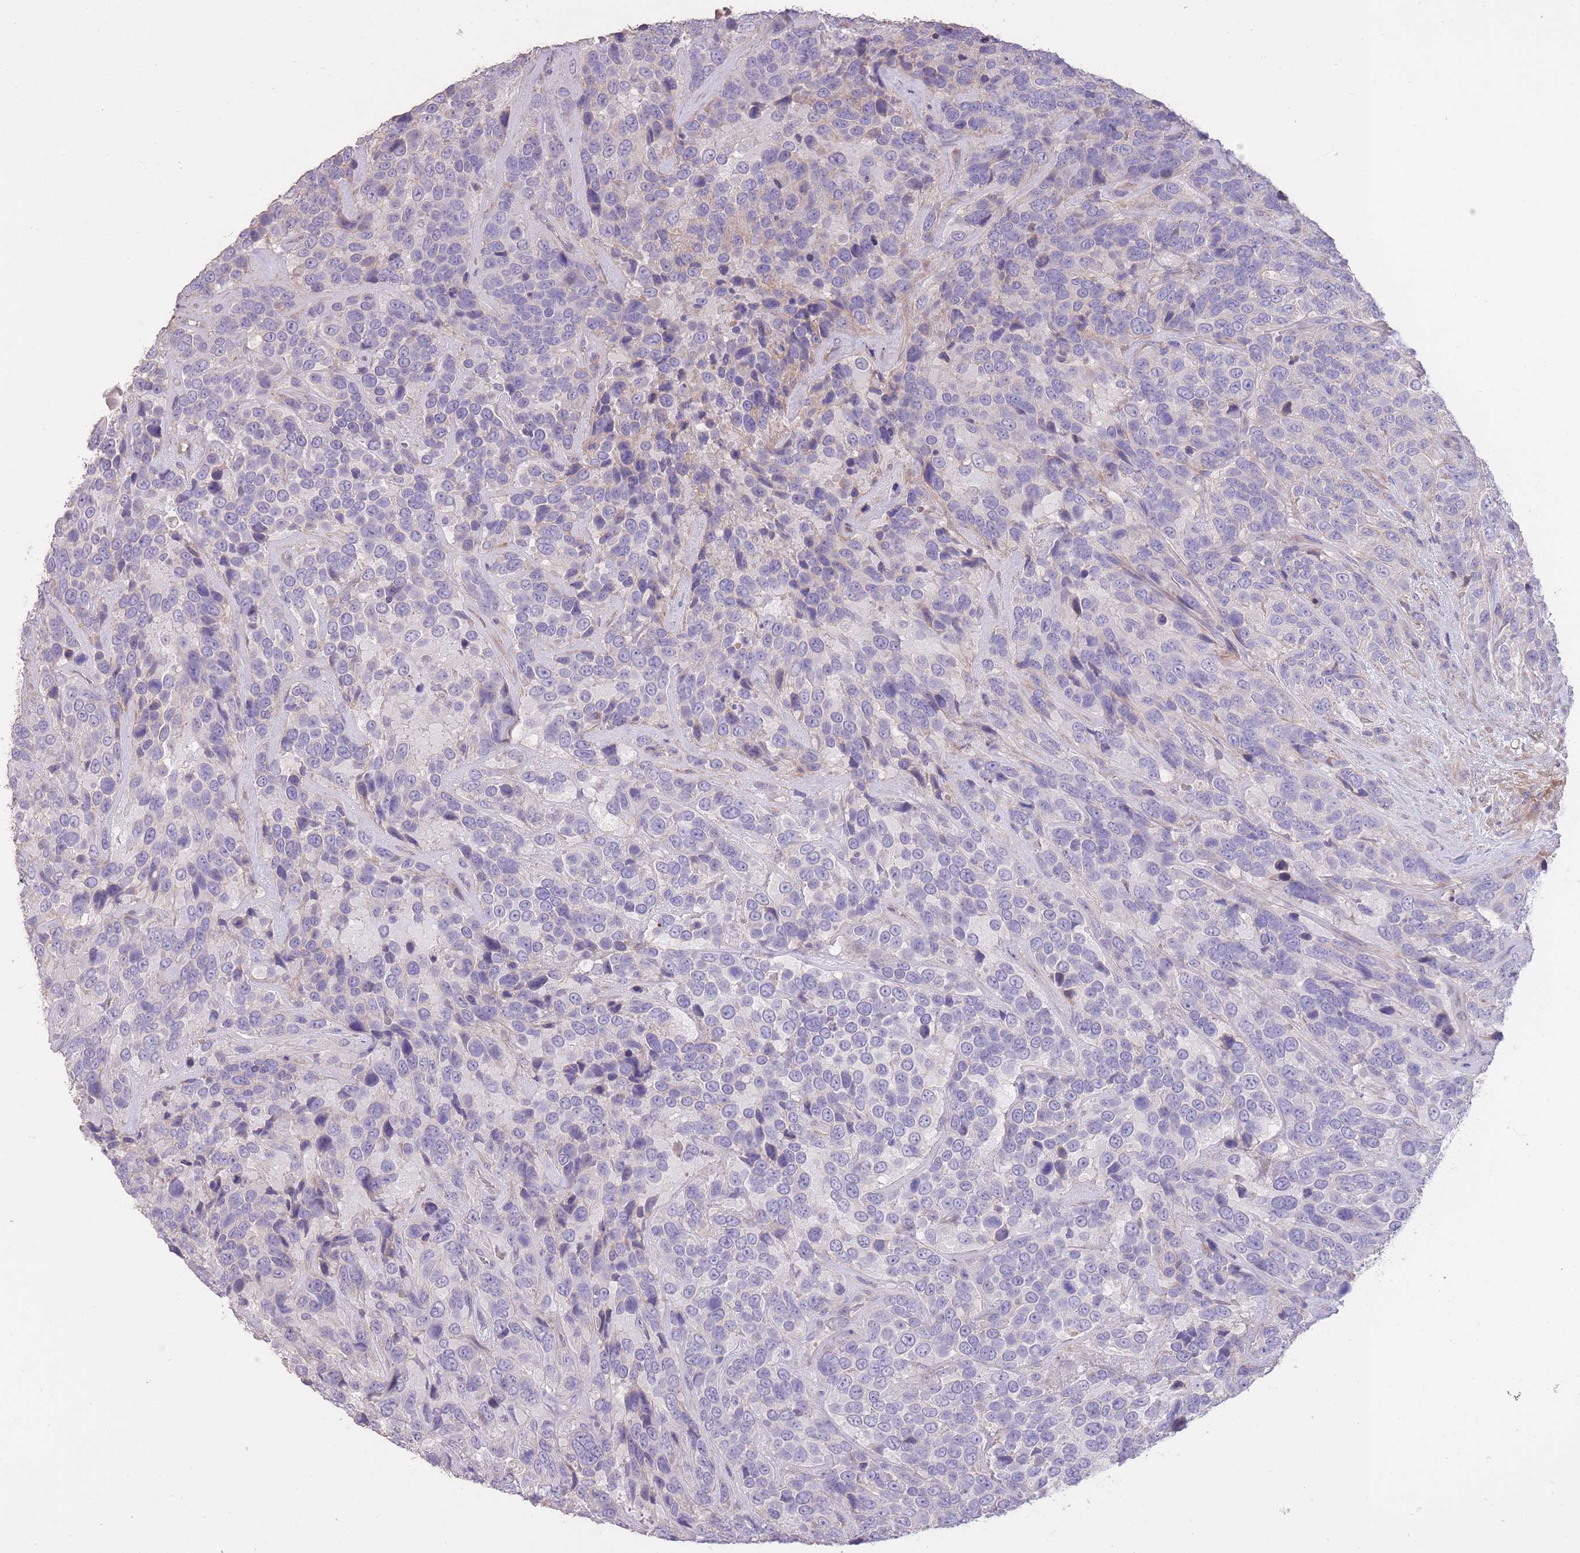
{"staining": {"intensity": "negative", "quantity": "none", "location": "none"}, "tissue": "urothelial cancer", "cell_type": "Tumor cells", "image_type": "cancer", "snomed": [{"axis": "morphology", "description": "Urothelial carcinoma, High grade"}, {"axis": "topography", "description": "Urinary bladder"}], "caption": "Immunohistochemical staining of human high-grade urothelial carcinoma demonstrates no significant expression in tumor cells. Brightfield microscopy of IHC stained with DAB (3,3'-diaminobenzidine) (brown) and hematoxylin (blue), captured at high magnification.", "gene": "RSPH10B", "patient": {"sex": "female", "age": 70}}